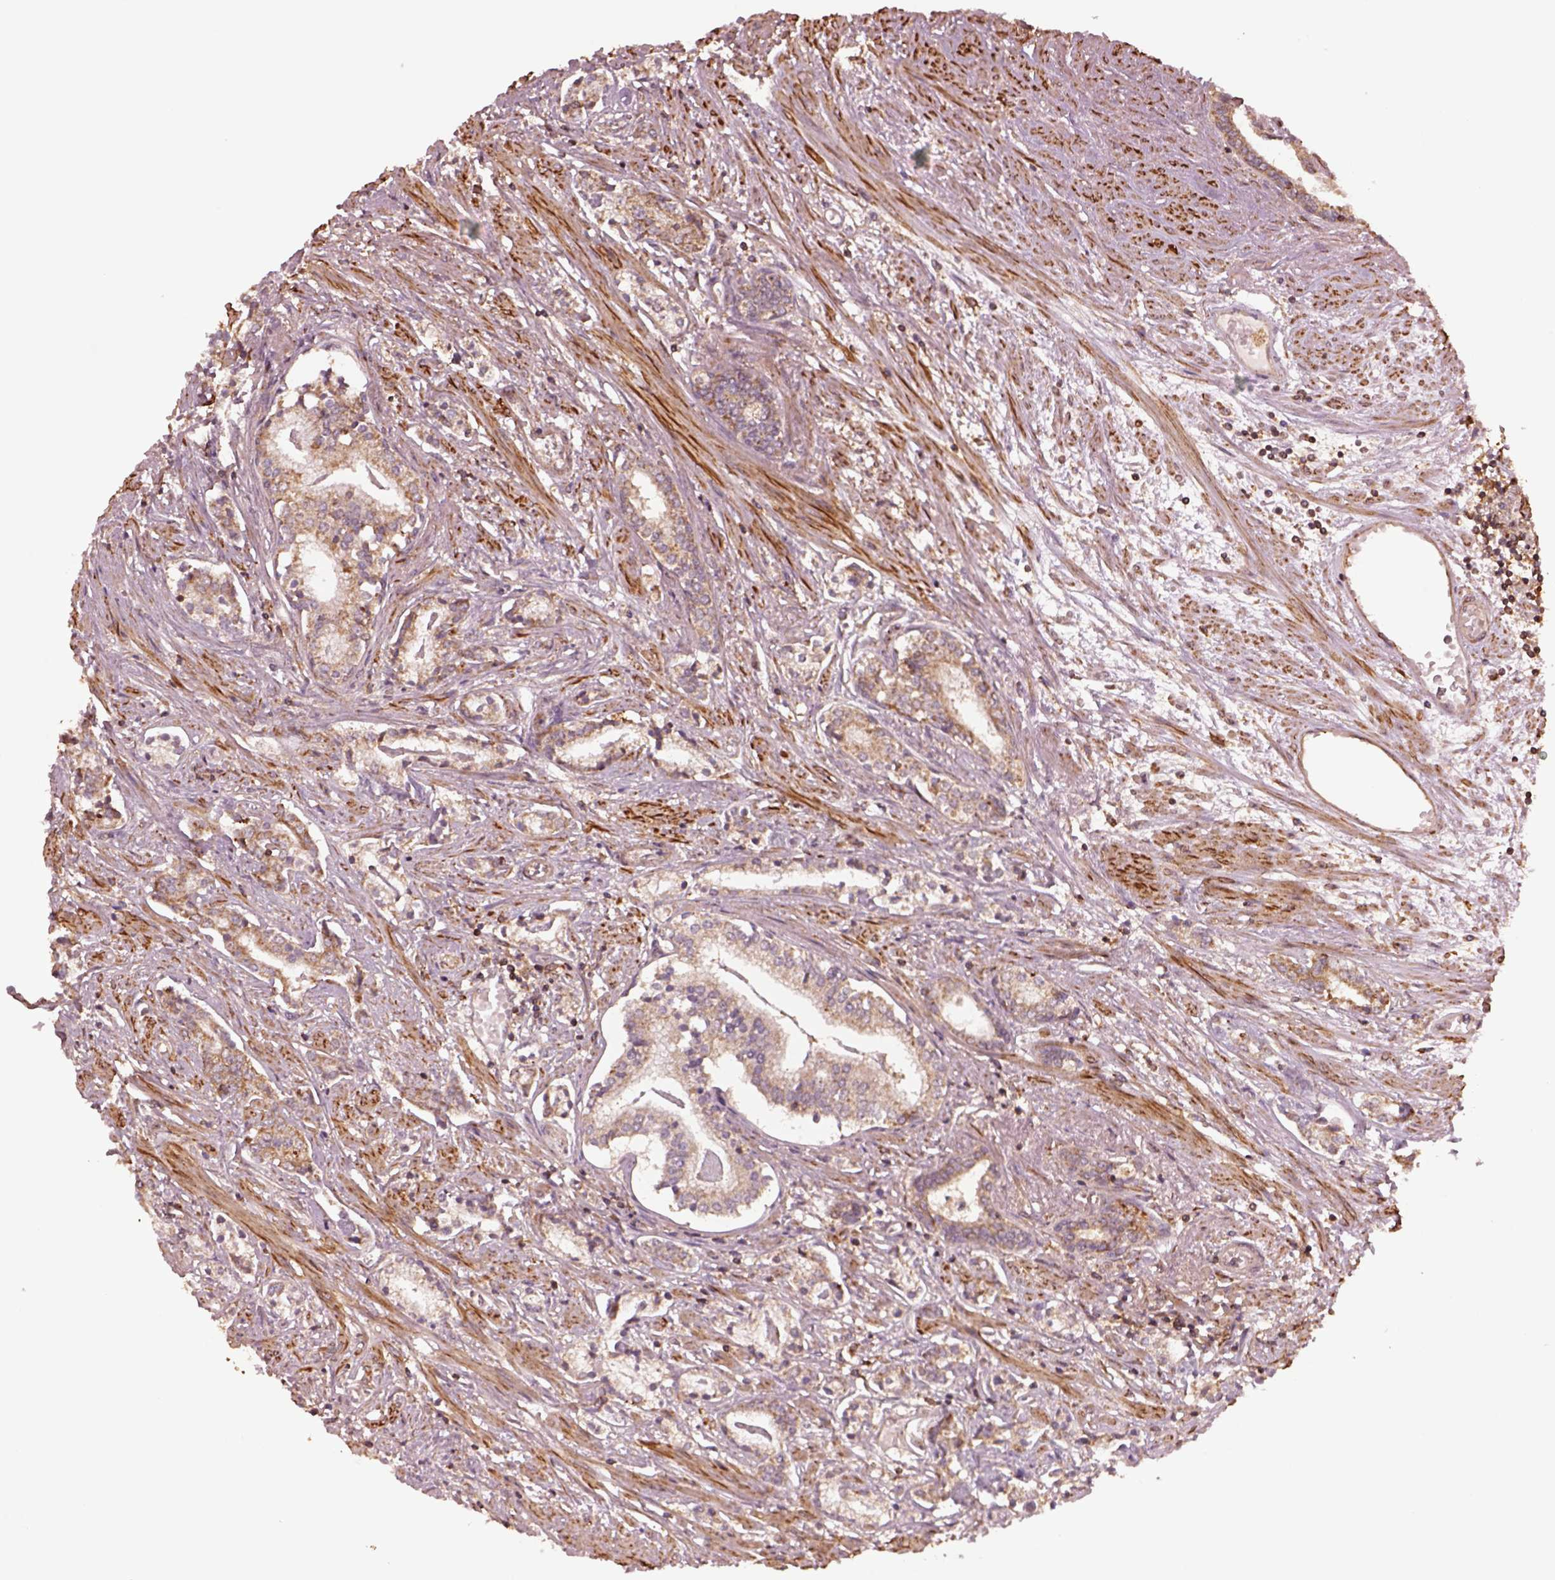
{"staining": {"intensity": "moderate", "quantity": ">75%", "location": "cytoplasmic/membranous"}, "tissue": "prostate cancer", "cell_type": "Tumor cells", "image_type": "cancer", "snomed": [{"axis": "morphology", "description": "Adenocarcinoma, NOS"}, {"axis": "topography", "description": "Prostate"}], "caption": "Immunohistochemistry (IHC) (DAB (3,3'-diaminobenzidine)) staining of human adenocarcinoma (prostate) displays moderate cytoplasmic/membranous protein staining in about >75% of tumor cells. (Brightfield microscopy of DAB IHC at high magnification).", "gene": "SEL1L3", "patient": {"sex": "male", "age": 64}}